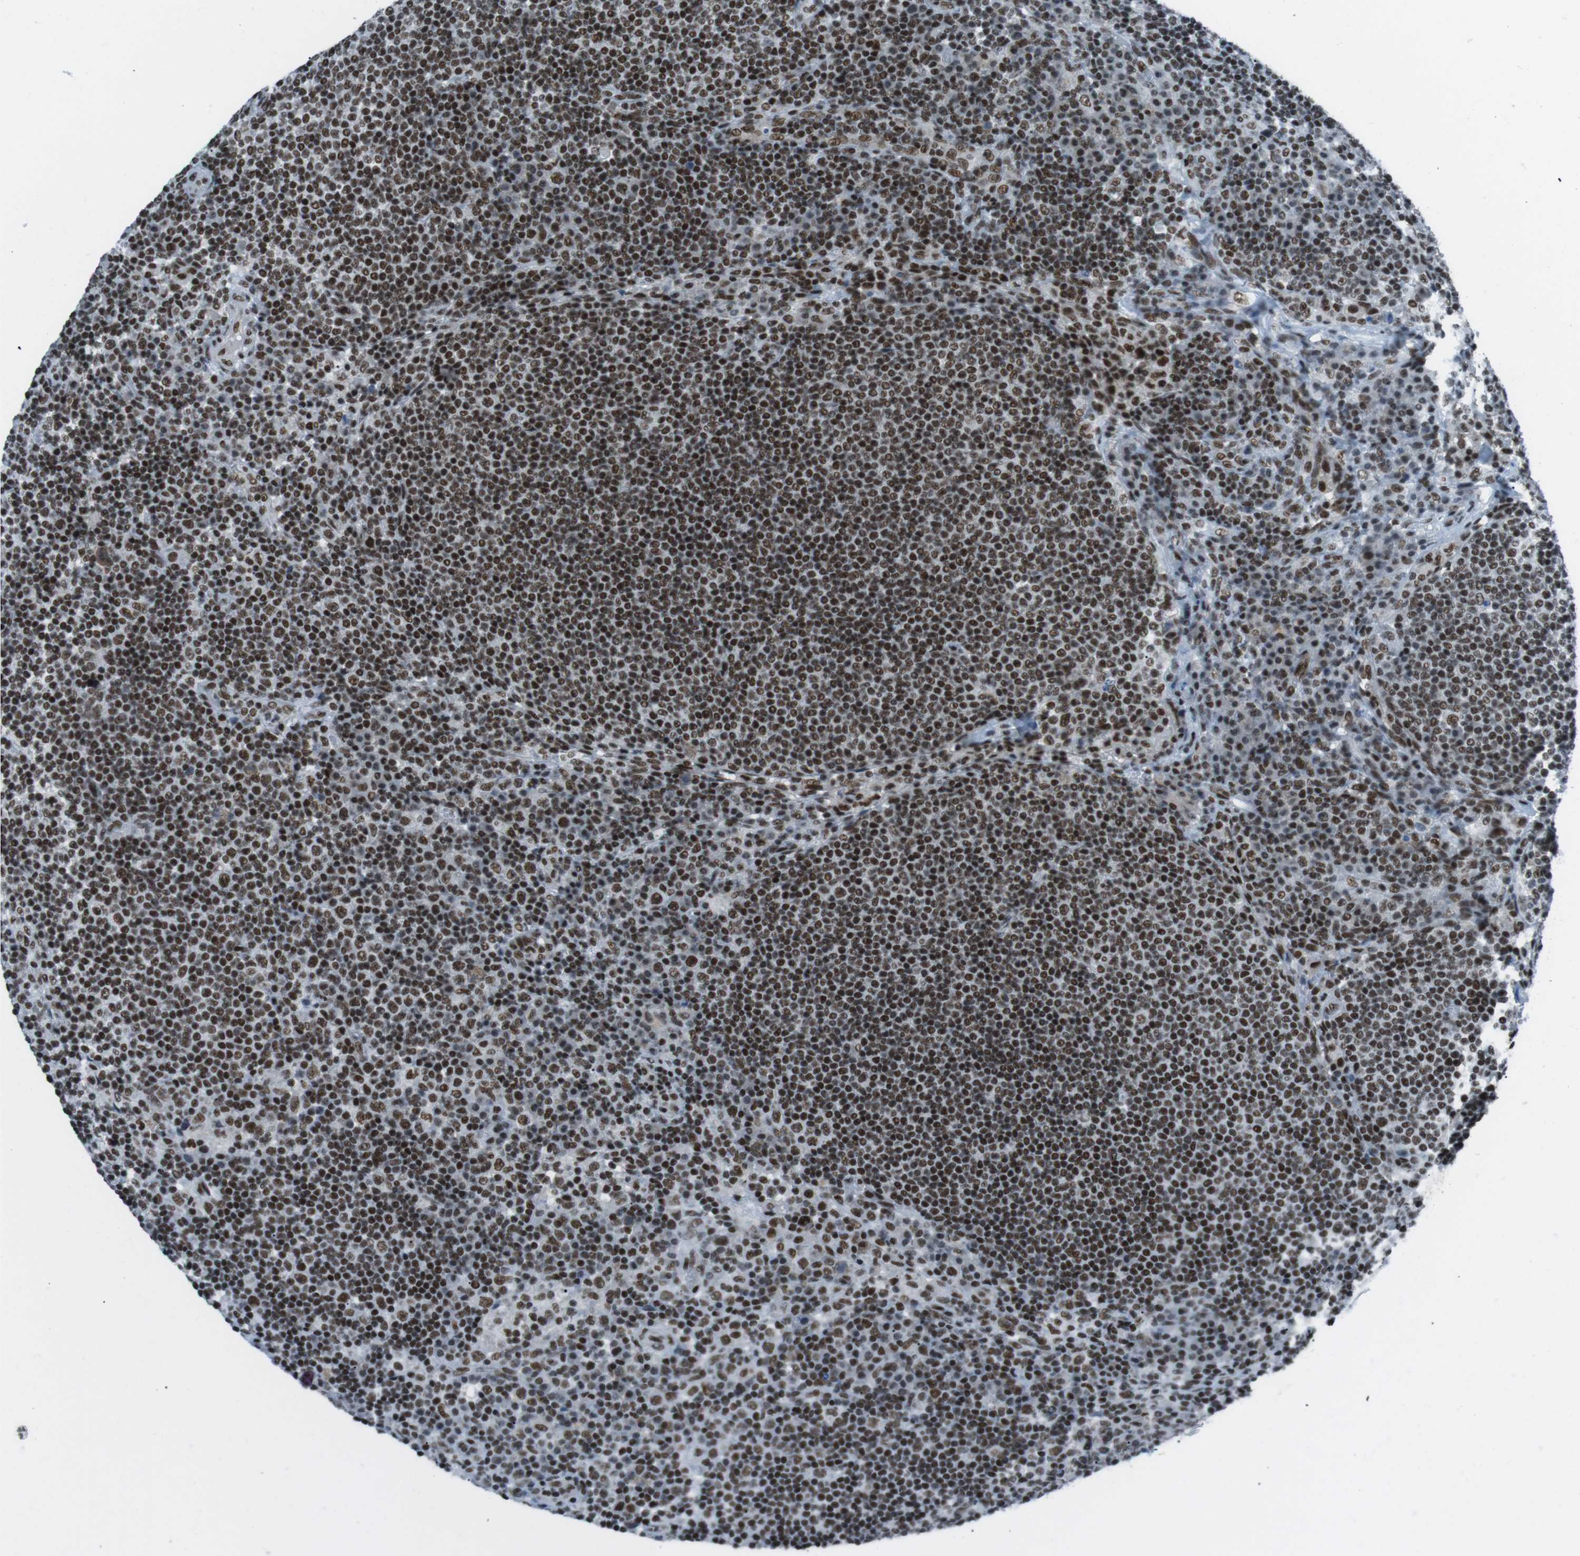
{"staining": {"intensity": "strong", "quantity": ">75%", "location": "nuclear"}, "tissue": "lymph node", "cell_type": "Germinal center cells", "image_type": "normal", "snomed": [{"axis": "morphology", "description": "Normal tissue, NOS"}, {"axis": "topography", "description": "Lymph node"}], "caption": "A high amount of strong nuclear positivity is appreciated in approximately >75% of germinal center cells in normal lymph node. (Brightfield microscopy of DAB IHC at high magnification).", "gene": "TAF1", "patient": {"sex": "female", "age": 53}}